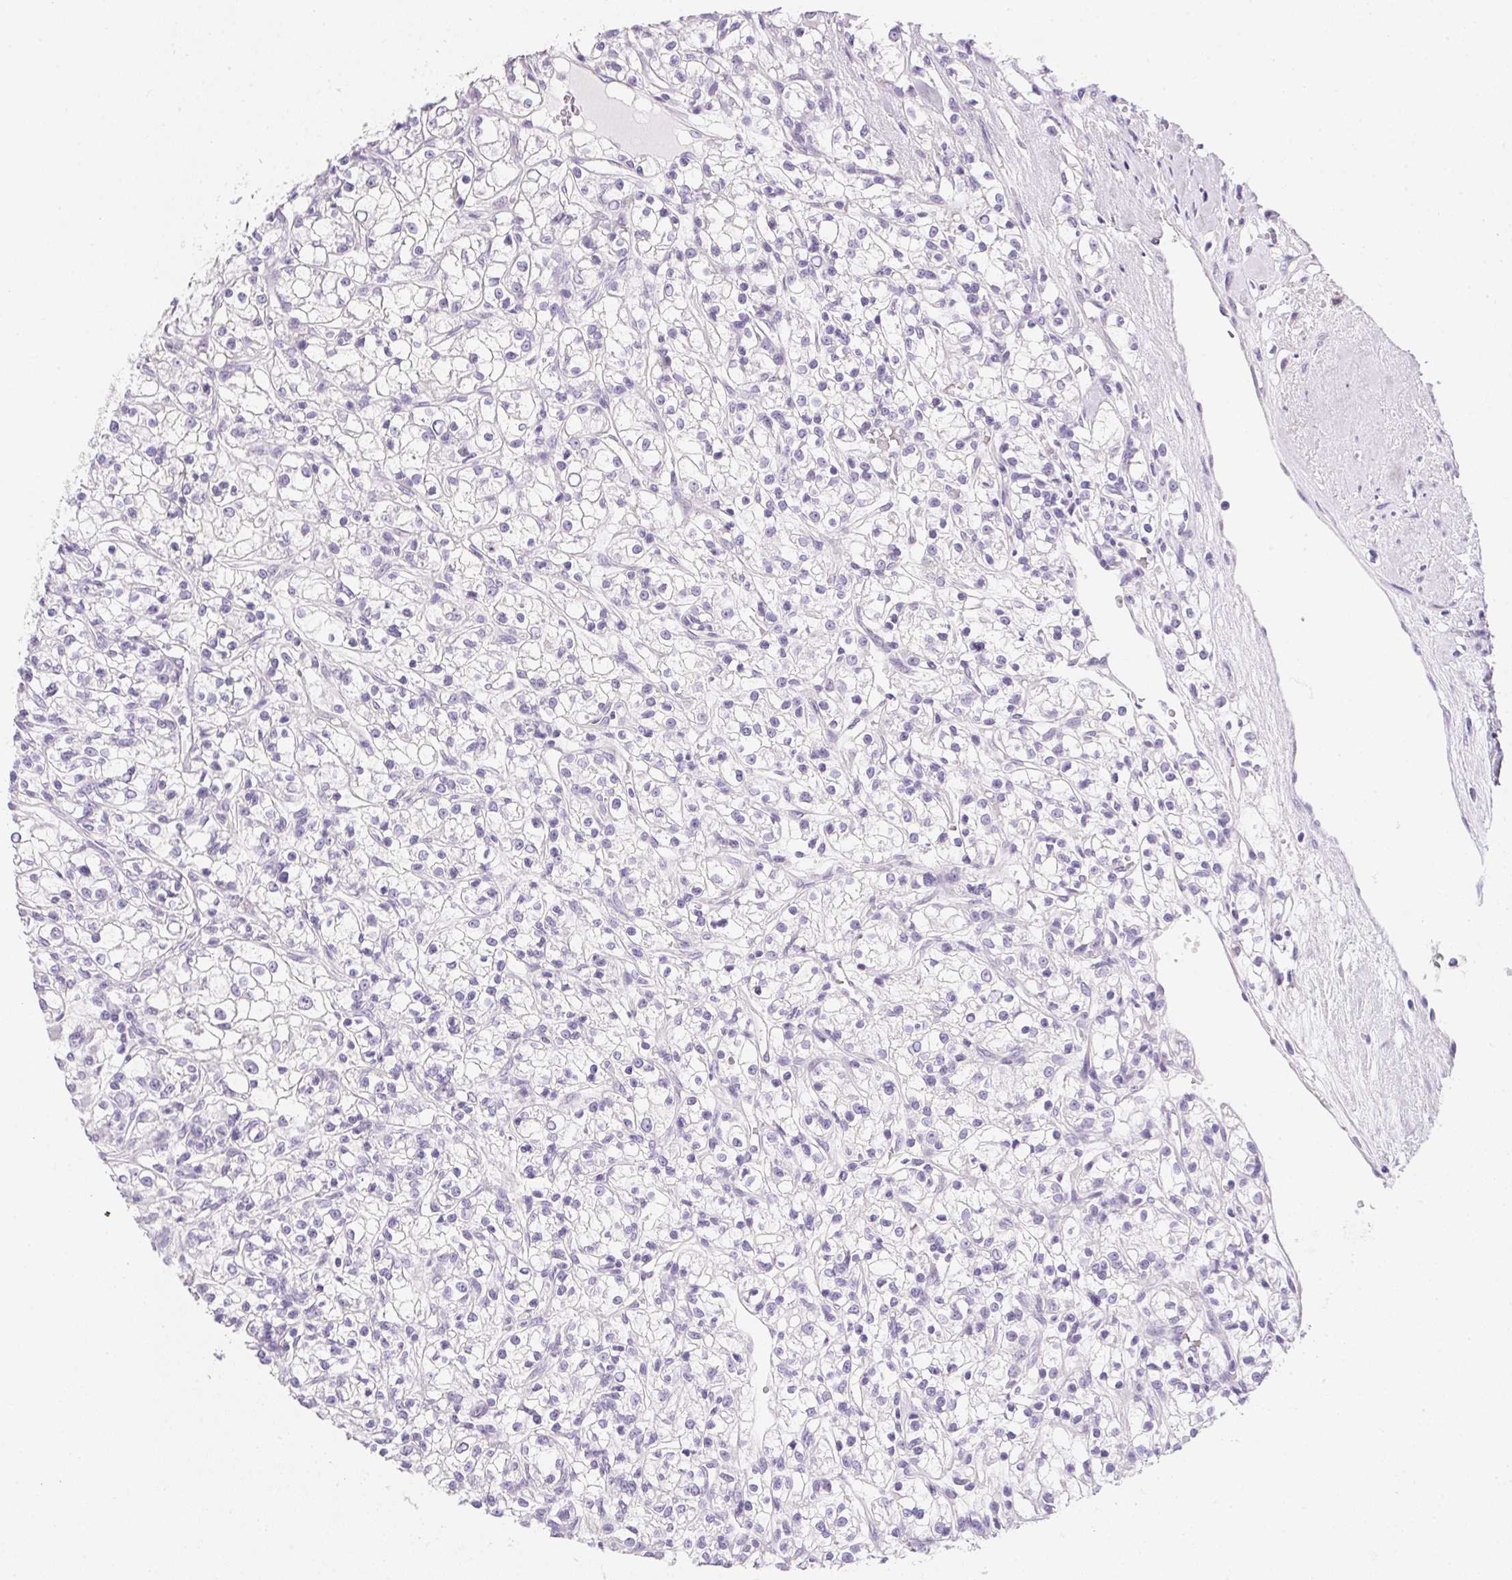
{"staining": {"intensity": "negative", "quantity": "none", "location": "none"}, "tissue": "renal cancer", "cell_type": "Tumor cells", "image_type": "cancer", "snomed": [{"axis": "morphology", "description": "Adenocarcinoma, NOS"}, {"axis": "topography", "description": "Kidney"}], "caption": "Human adenocarcinoma (renal) stained for a protein using immunohistochemistry (IHC) reveals no staining in tumor cells.", "gene": "AQP5", "patient": {"sex": "female", "age": 59}}